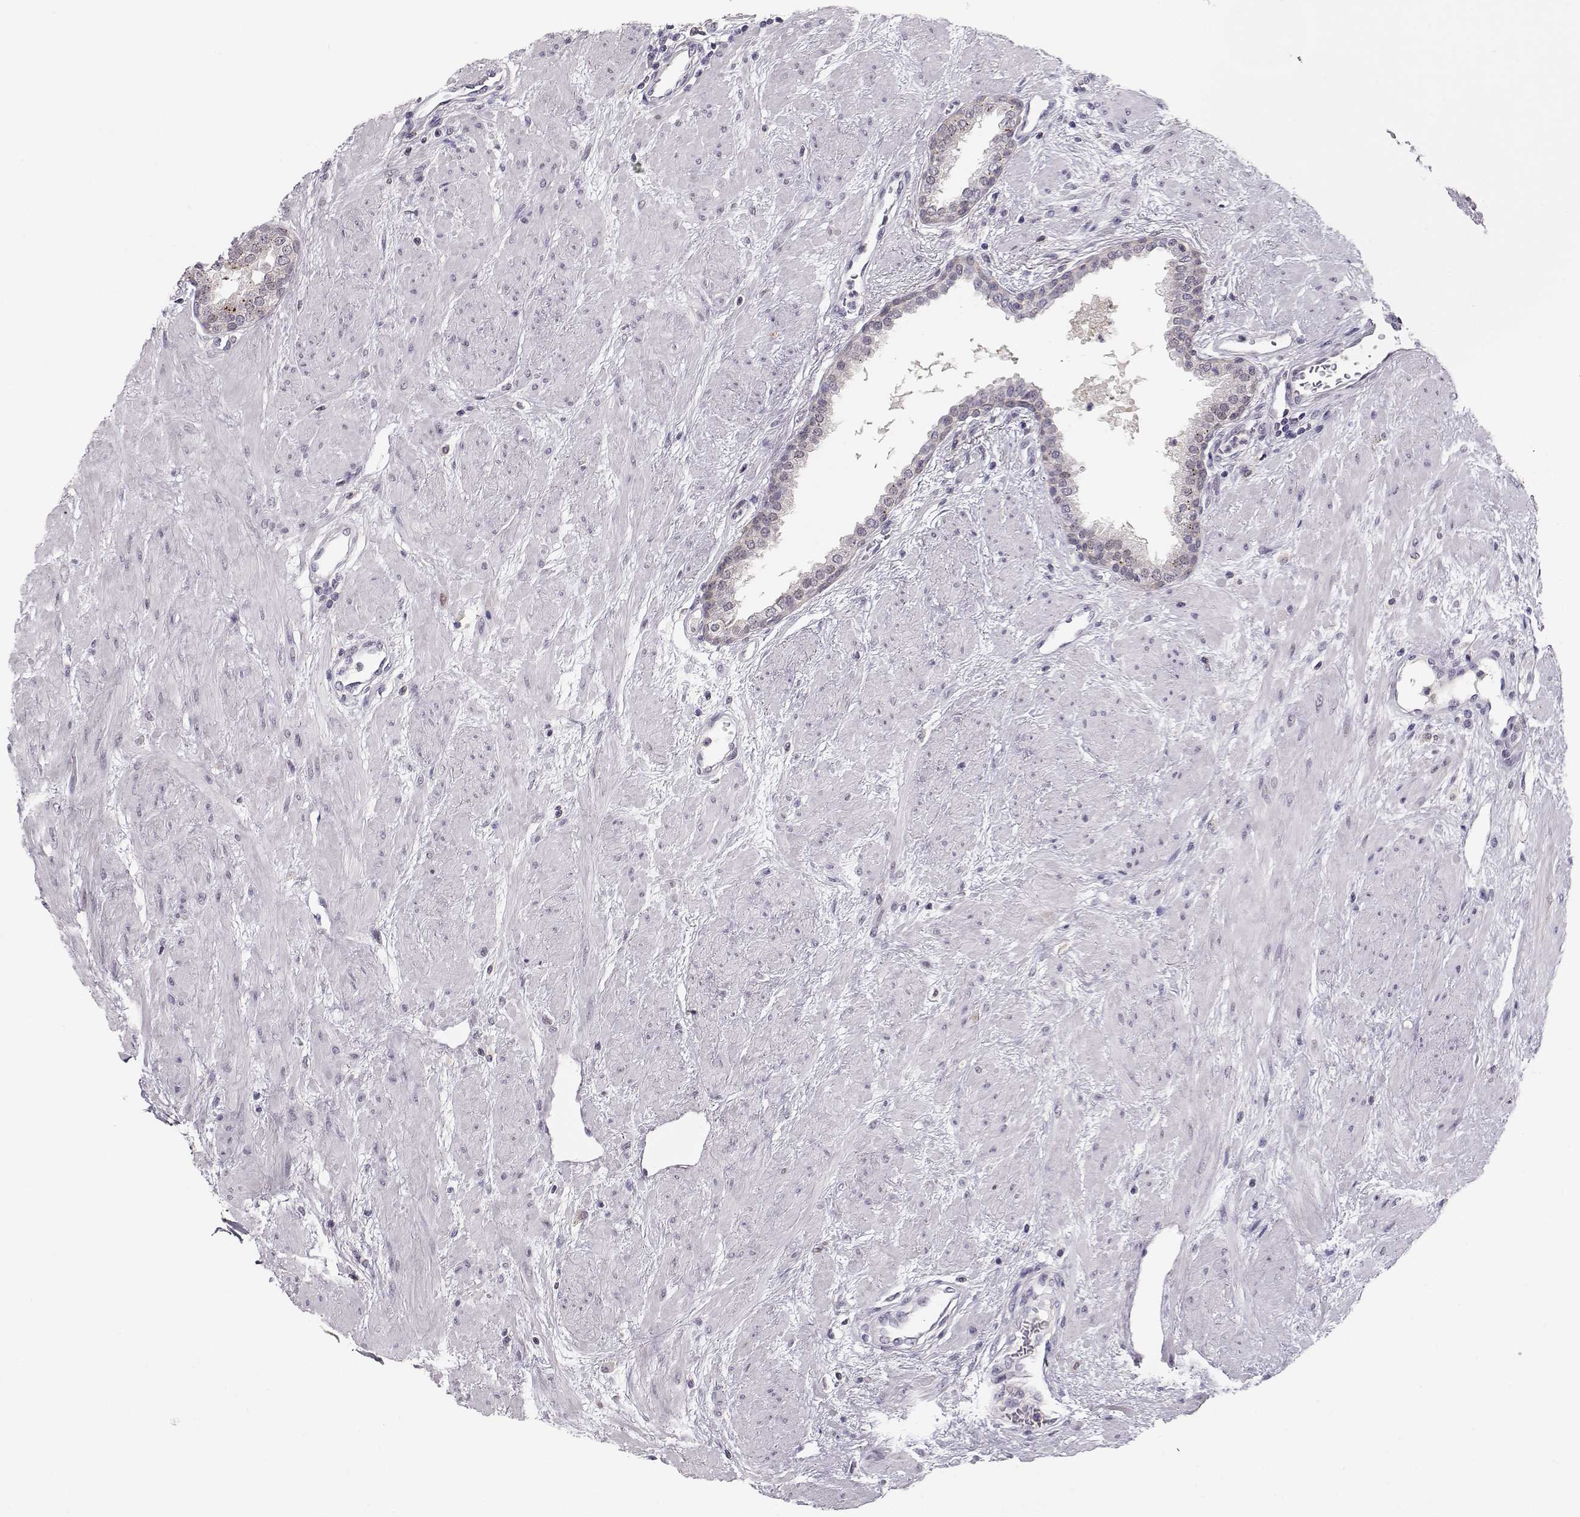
{"staining": {"intensity": "negative", "quantity": "none", "location": "none"}, "tissue": "prostate", "cell_type": "Glandular cells", "image_type": "normal", "snomed": [{"axis": "morphology", "description": "Normal tissue, NOS"}, {"axis": "topography", "description": "Prostate"}], "caption": "This photomicrograph is of benign prostate stained with immunohistochemistry (IHC) to label a protein in brown with the nuclei are counter-stained blue. There is no positivity in glandular cells.", "gene": "TEPP", "patient": {"sex": "male", "age": 51}}